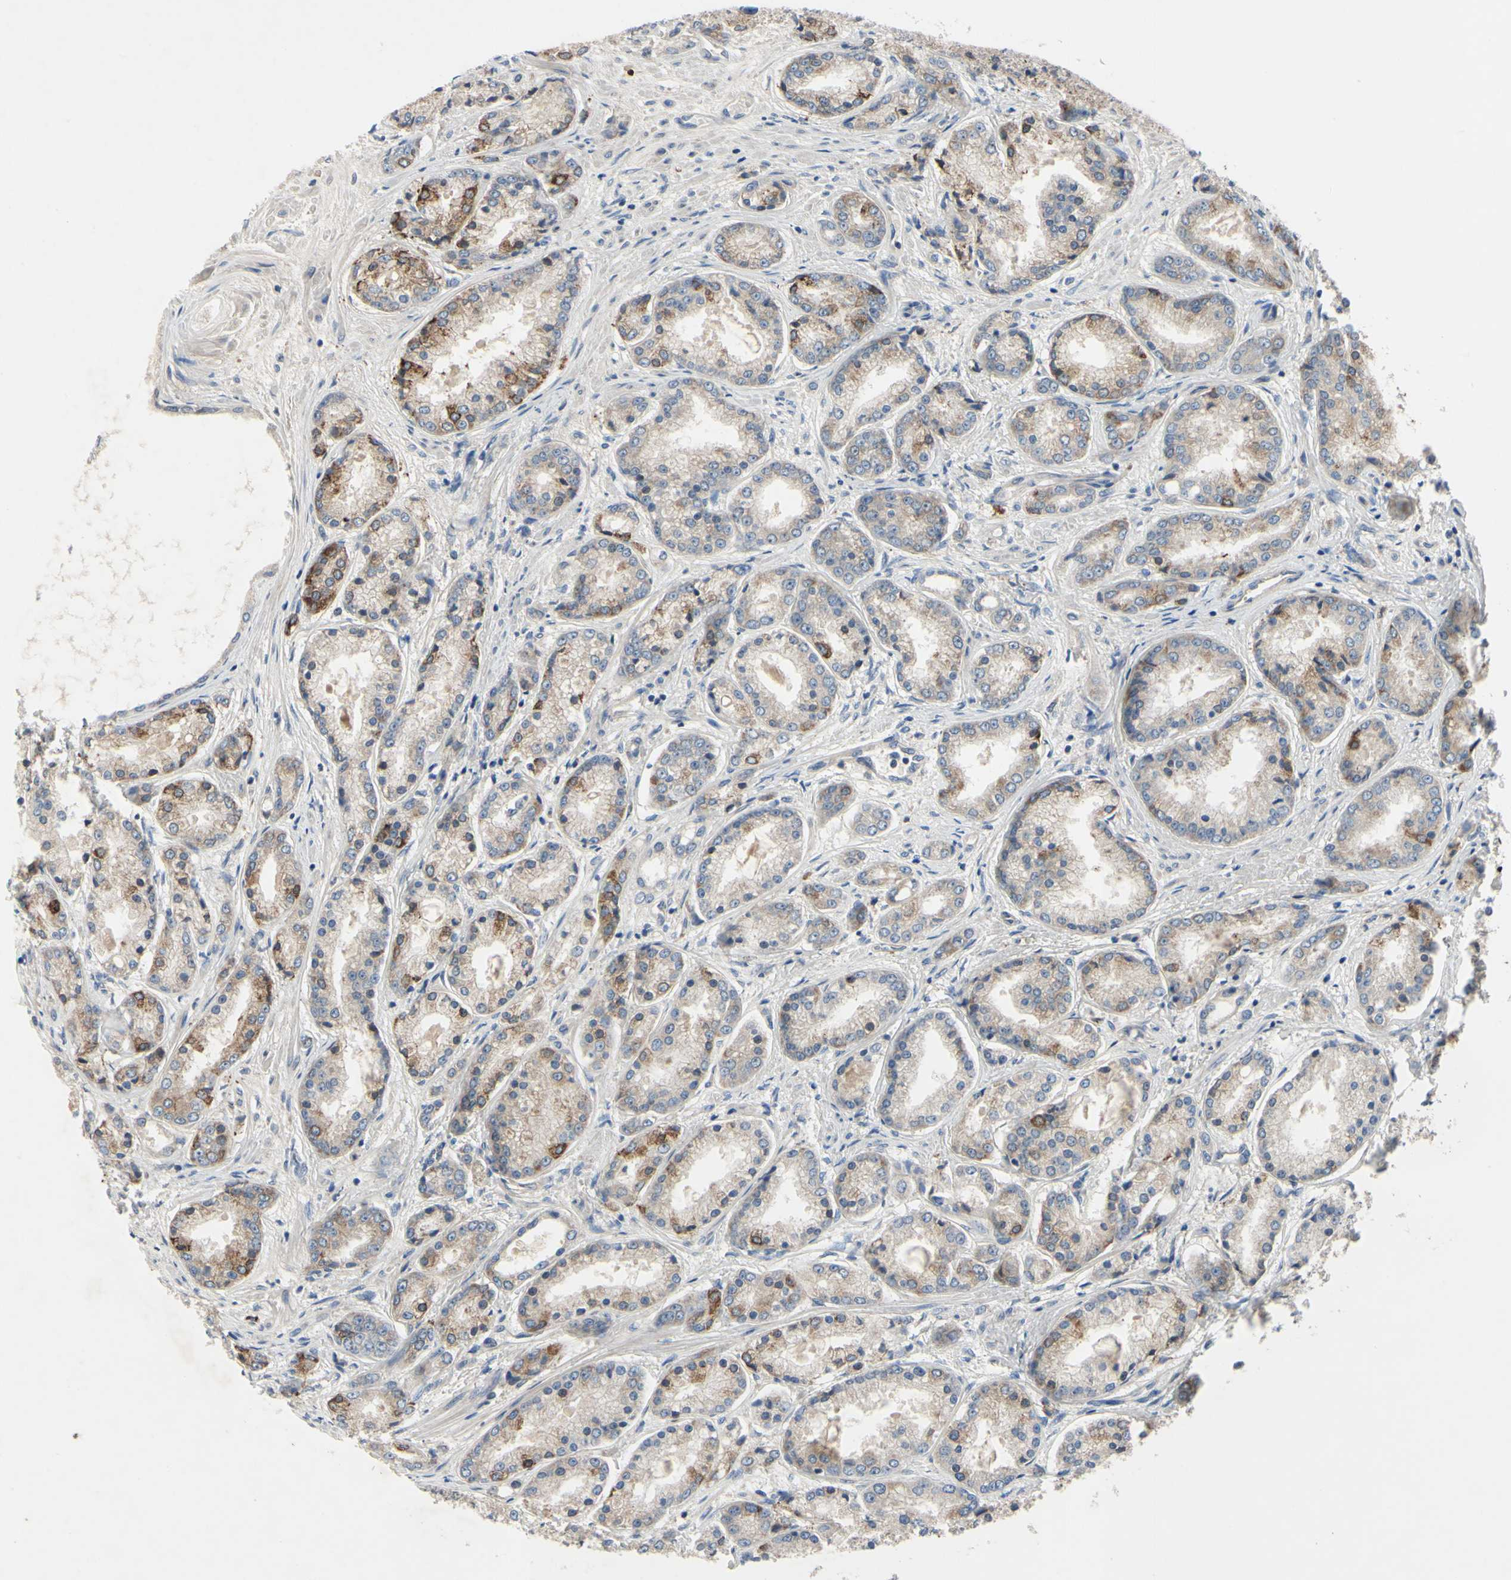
{"staining": {"intensity": "moderate", "quantity": "<25%", "location": "cytoplasmic/membranous"}, "tissue": "prostate cancer", "cell_type": "Tumor cells", "image_type": "cancer", "snomed": [{"axis": "morphology", "description": "Adenocarcinoma, High grade"}, {"axis": "topography", "description": "Prostate"}], "caption": "Human adenocarcinoma (high-grade) (prostate) stained for a protein (brown) displays moderate cytoplasmic/membranous positive expression in about <25% of tumor cells.", "gene": "XIAP", "patient": {"sex": "male", "age": 59}}